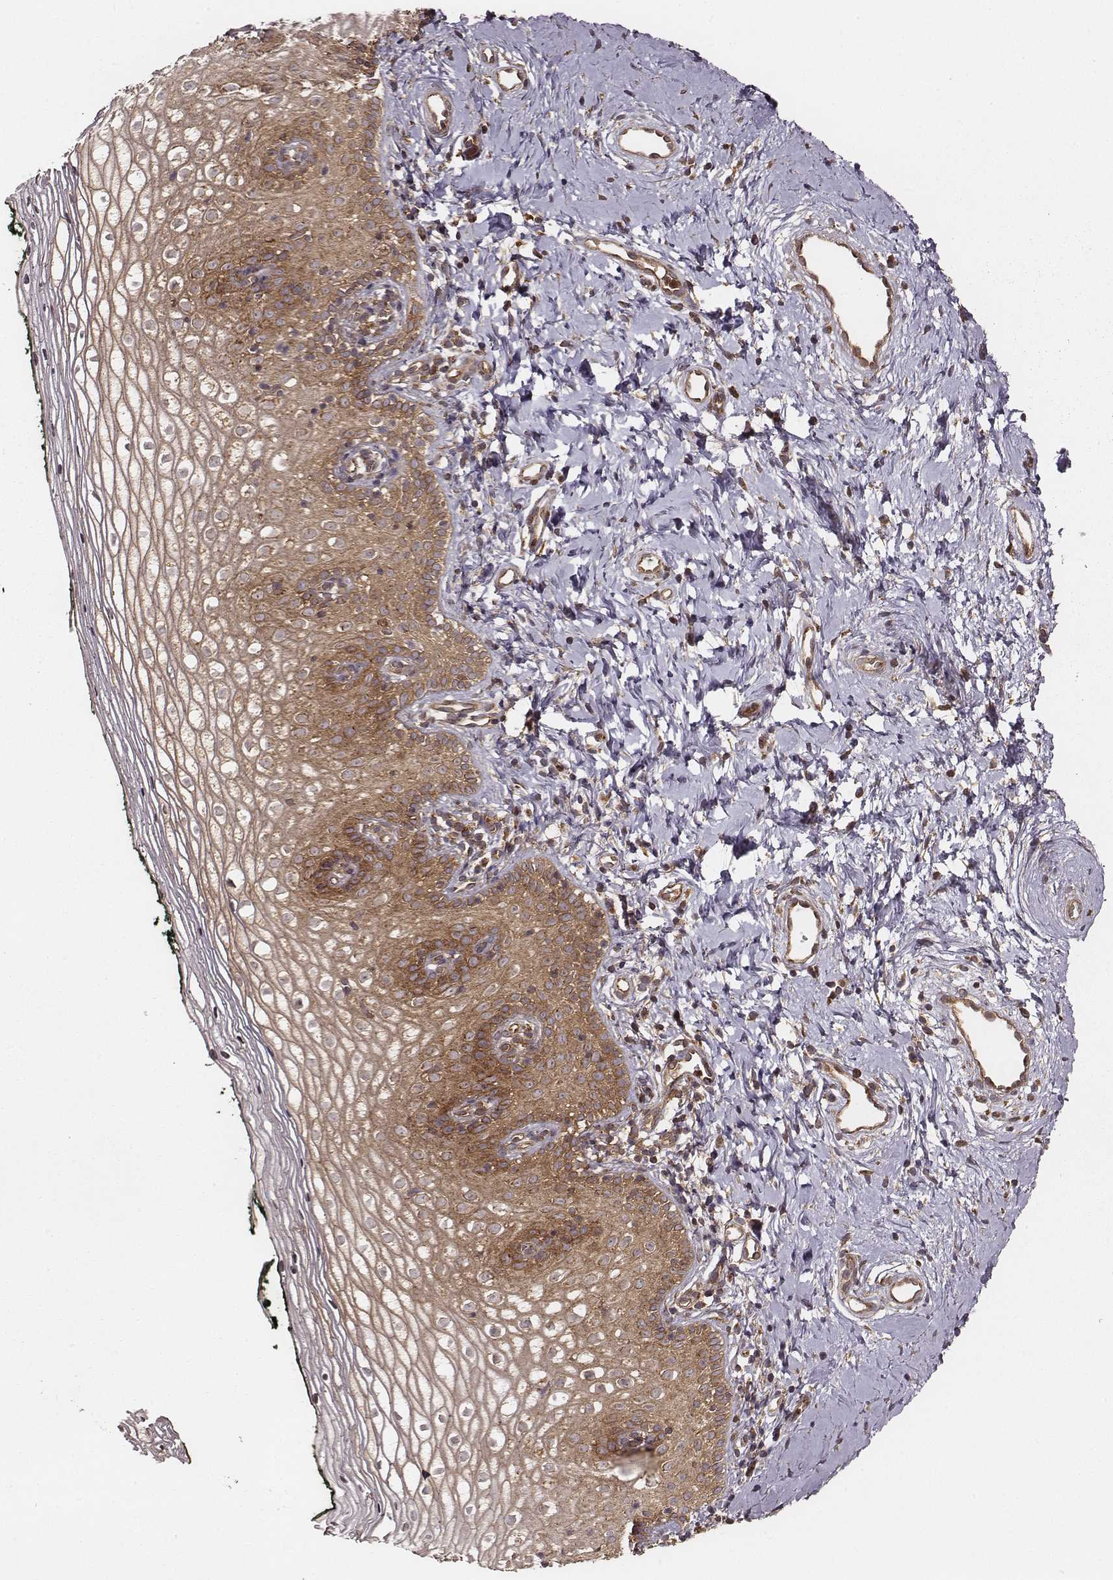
{"staining": {"intensity": "moderate", "quantity": ">75%", "location": "cytoplasmic/membranous"}, "tissue": "vagina", "cell_type": "Squamous epithelial cells", "image_type": "normal", "snomed": [{"axis": "morphology", "description": "Normal tissue, NOS"}, {"axis": "topography", "description": "Vagina"}], "caption": "IHC (DAB) staining of benign vagina reveals moderate cytoplasmic/membranous protein expression in approximately >75% of squamous epithelial cells. The staining was performed using DAB, with brown indicating positive protein expression. Nuclei are stained blue with hematoxylin.", "gene": "VPS26A", "patient": {"sex": "female", "age": 47}}